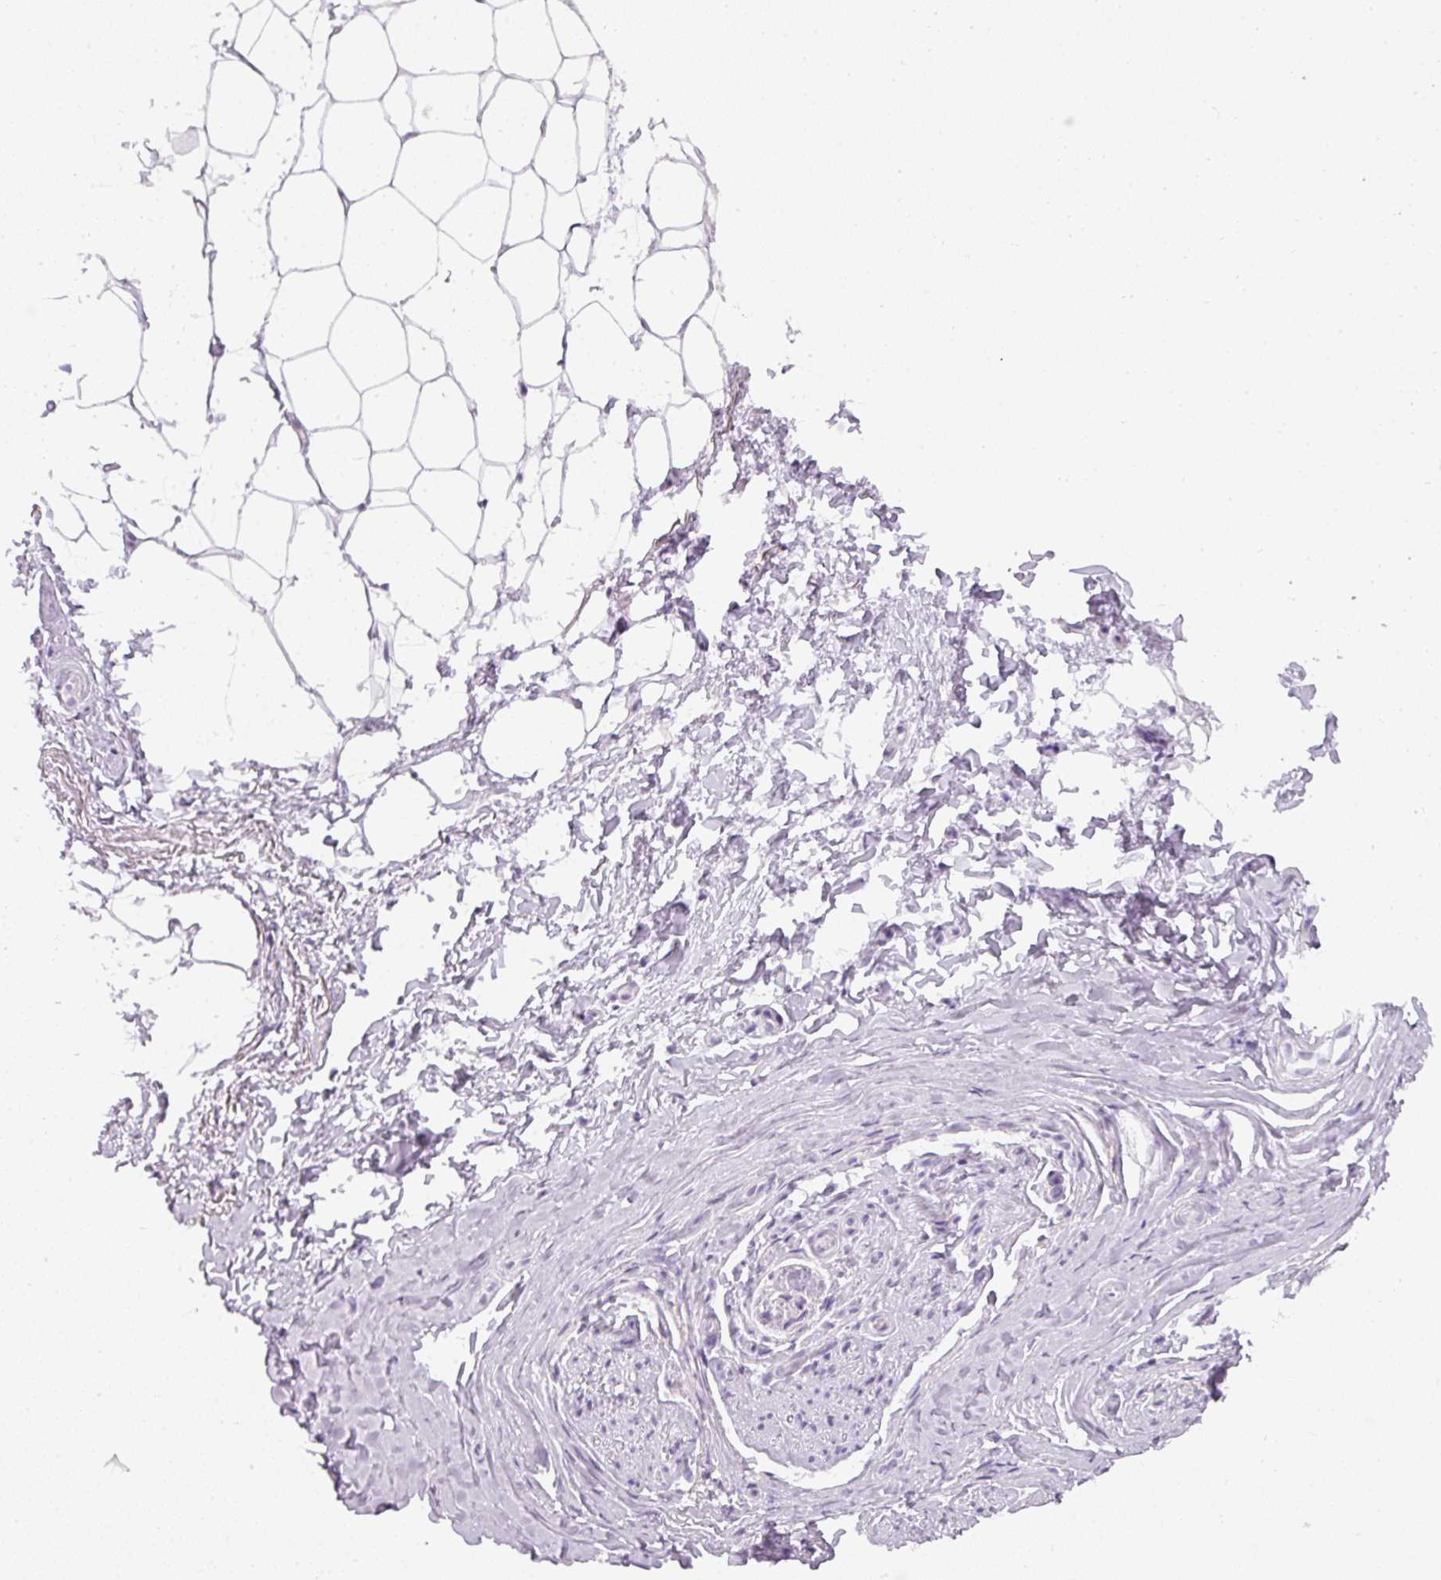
{"staining": {"intensity": "negative", "quantity": "none", "location": "none"}, "tissue": "adipose tissue", "cell_type": "Adipocytes", "image_type": "normal", "snomed": [{"axis": "morphology", "description": "Normal tissue, NOS"}, {"axis": "topography", "description": "Peripheral nerve tissue"}], "caption": "Immunohistochemistry micrograph of benign adipose tissue: adipose tissue stained with DAB demonstrates no significant protein staining in adipocytes.", "gene": "TMEM42", "patient": {"sex": "female", "age": 61}}